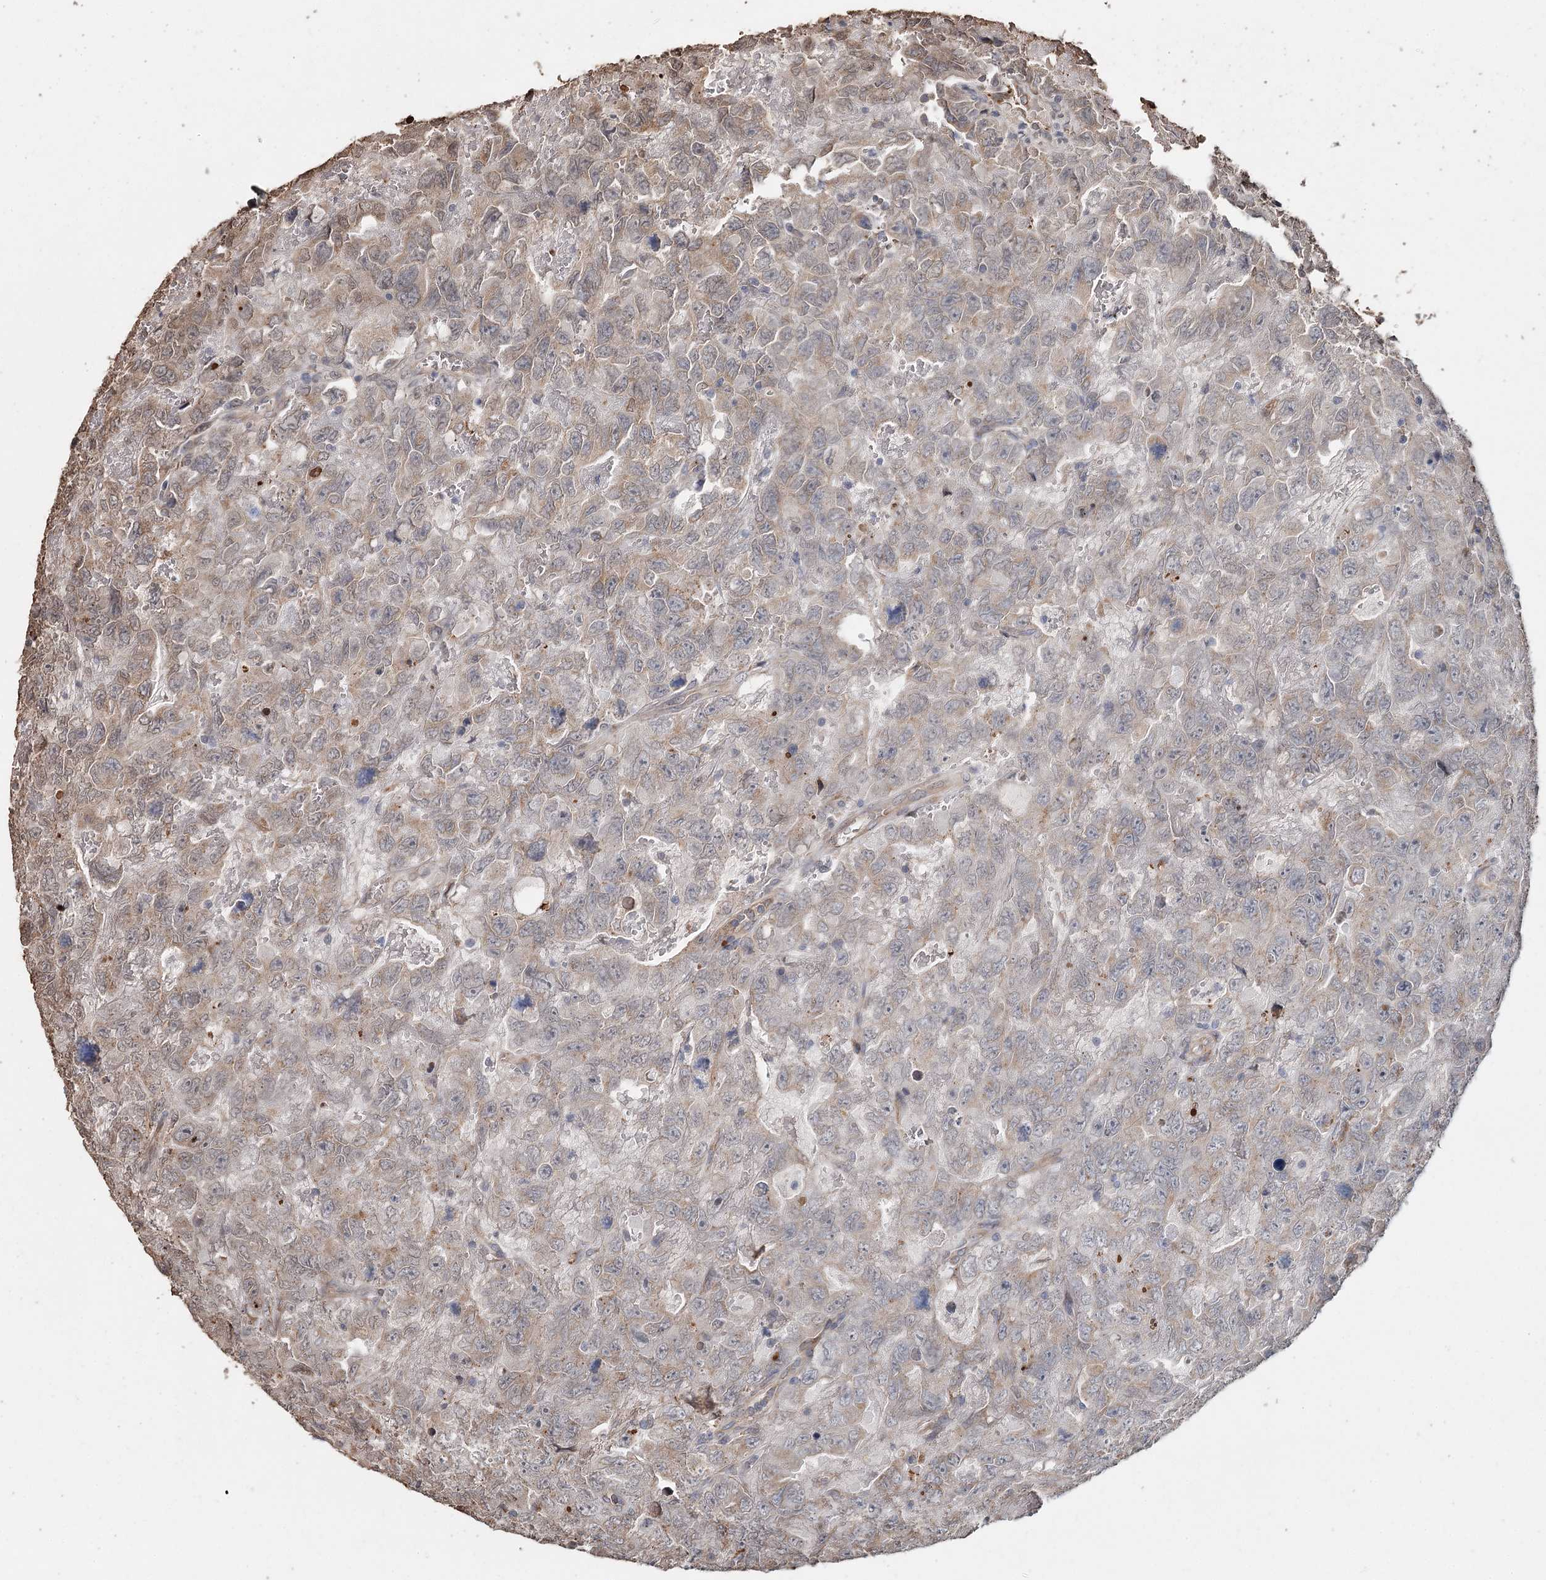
{"staining": {"intensity": "weak", "quantity": "<25%", "location": "cytoplasmic/membranous"}, "tissue": "testis cancer", "cell_type": "Tumor cells", "image_type": "cancer", "snomed": [{"axis": "morphology", "description": "Carcinoma, Embryonal, NOS"}, {"axis": "topography", "description": "Testis"}], "caption": "A photomicrograph of testis cancer stained for a protein shows no brown staining in tumor cells. (DAB IHC with hematoxylin counter stain).", "gene": "SYVN1", "patient": {"sex": "male", "age": 45}}